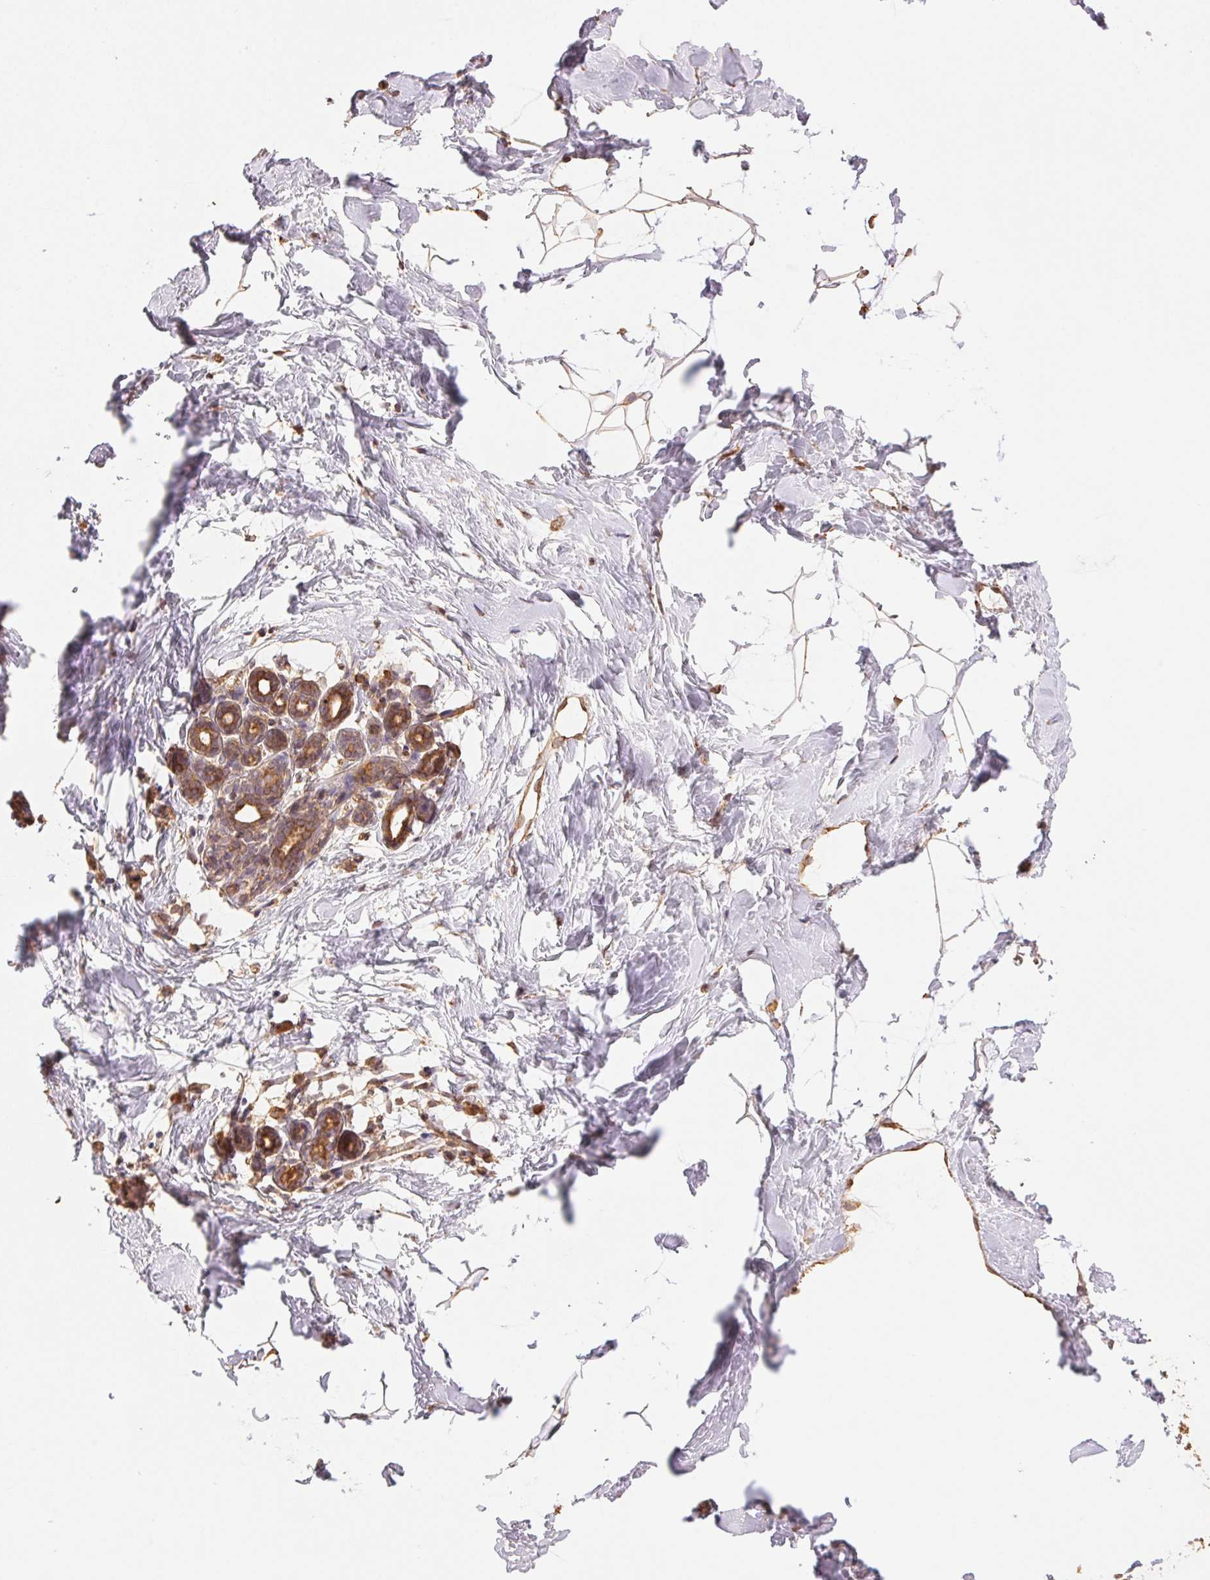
{"staining": {"intensity": "moderate", "quantity": ">75%", "location": "cytoplasmic/membranous"}, "tissue": "breast", "cell_type": "Adipocytes", "image_type": "normal", "snomed": [{"axis": "morphology", "description": "Normal tissue, NOS"}, {"axis": "topography", "description": "Breast"}], "caption": "Breast stained for a protein displays moderate cytoplasmic/membranous positivity in adipocytes. The staining was performed using DAB, with brown indicating positive protein expression. Nuclei are stained blue with hematoxylin.", "gene": "C6orf163", "patient": {"sex": "female", "age": 32}}